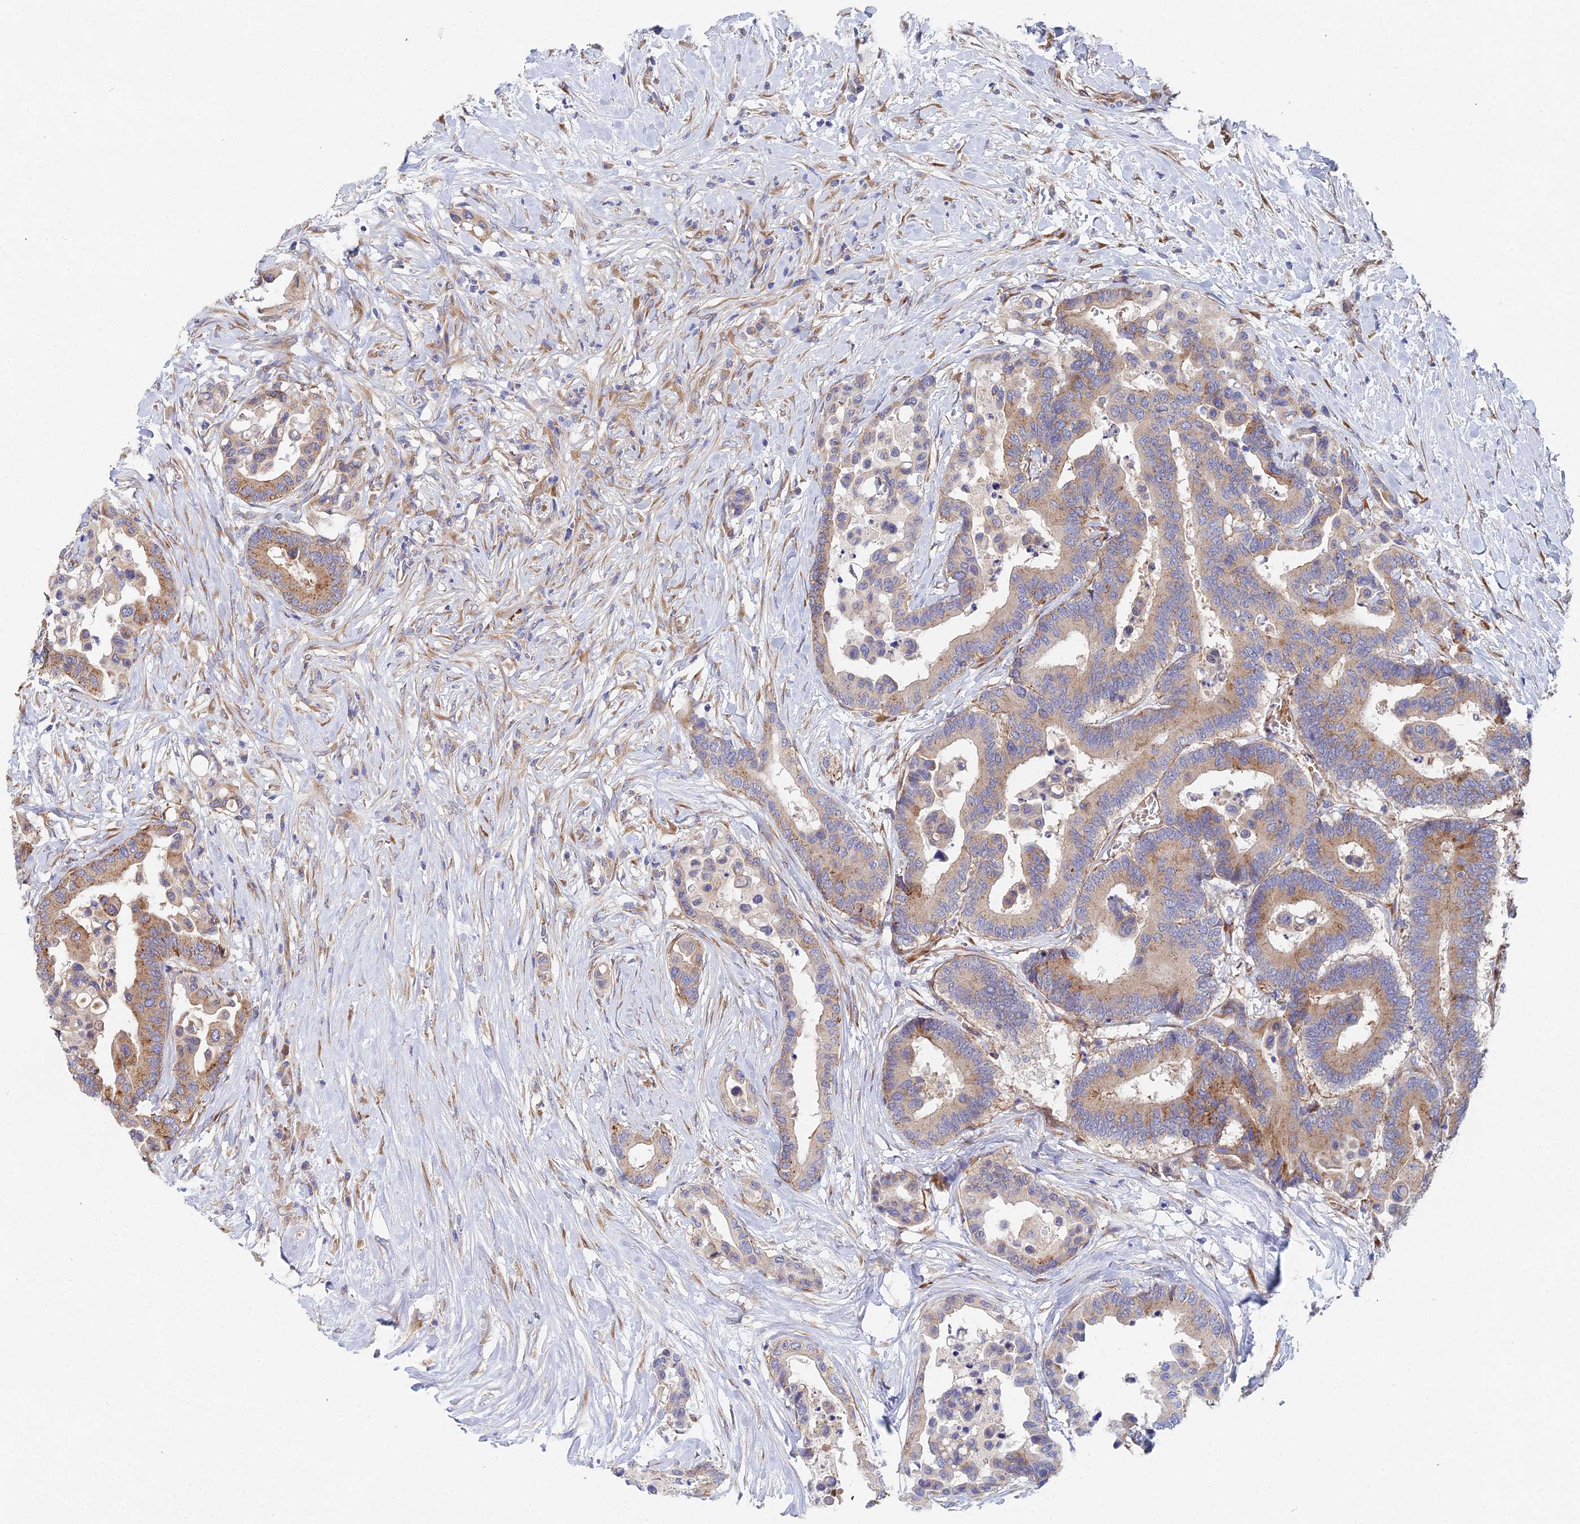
{"staining": {"intensity": "weak", "quantity": ">75%", "location": "cytoplasmic/membranous"}, "tissue": "colorectal cancer", "cell_type": "Tumor cells", "image_type": "cancer", "snomed": [{"axis": "morphology", "description": "Normal tissue, NOS"}, {"axis": "morphology", "description": "Adenocarcinoma, NOS"}, {"axis": "topography", "description": "Colon"}], "caption": "Colorectal cancer (adenocarcinoma) tissue exhibits weak cytoplasmic/membranous positivity in about >75% of tumor cells (DAB IHC, brown staining for protein, blue staining for nuclei).", "gene": "ELOF1", "patient": {"sex": "male", "age": 82}}